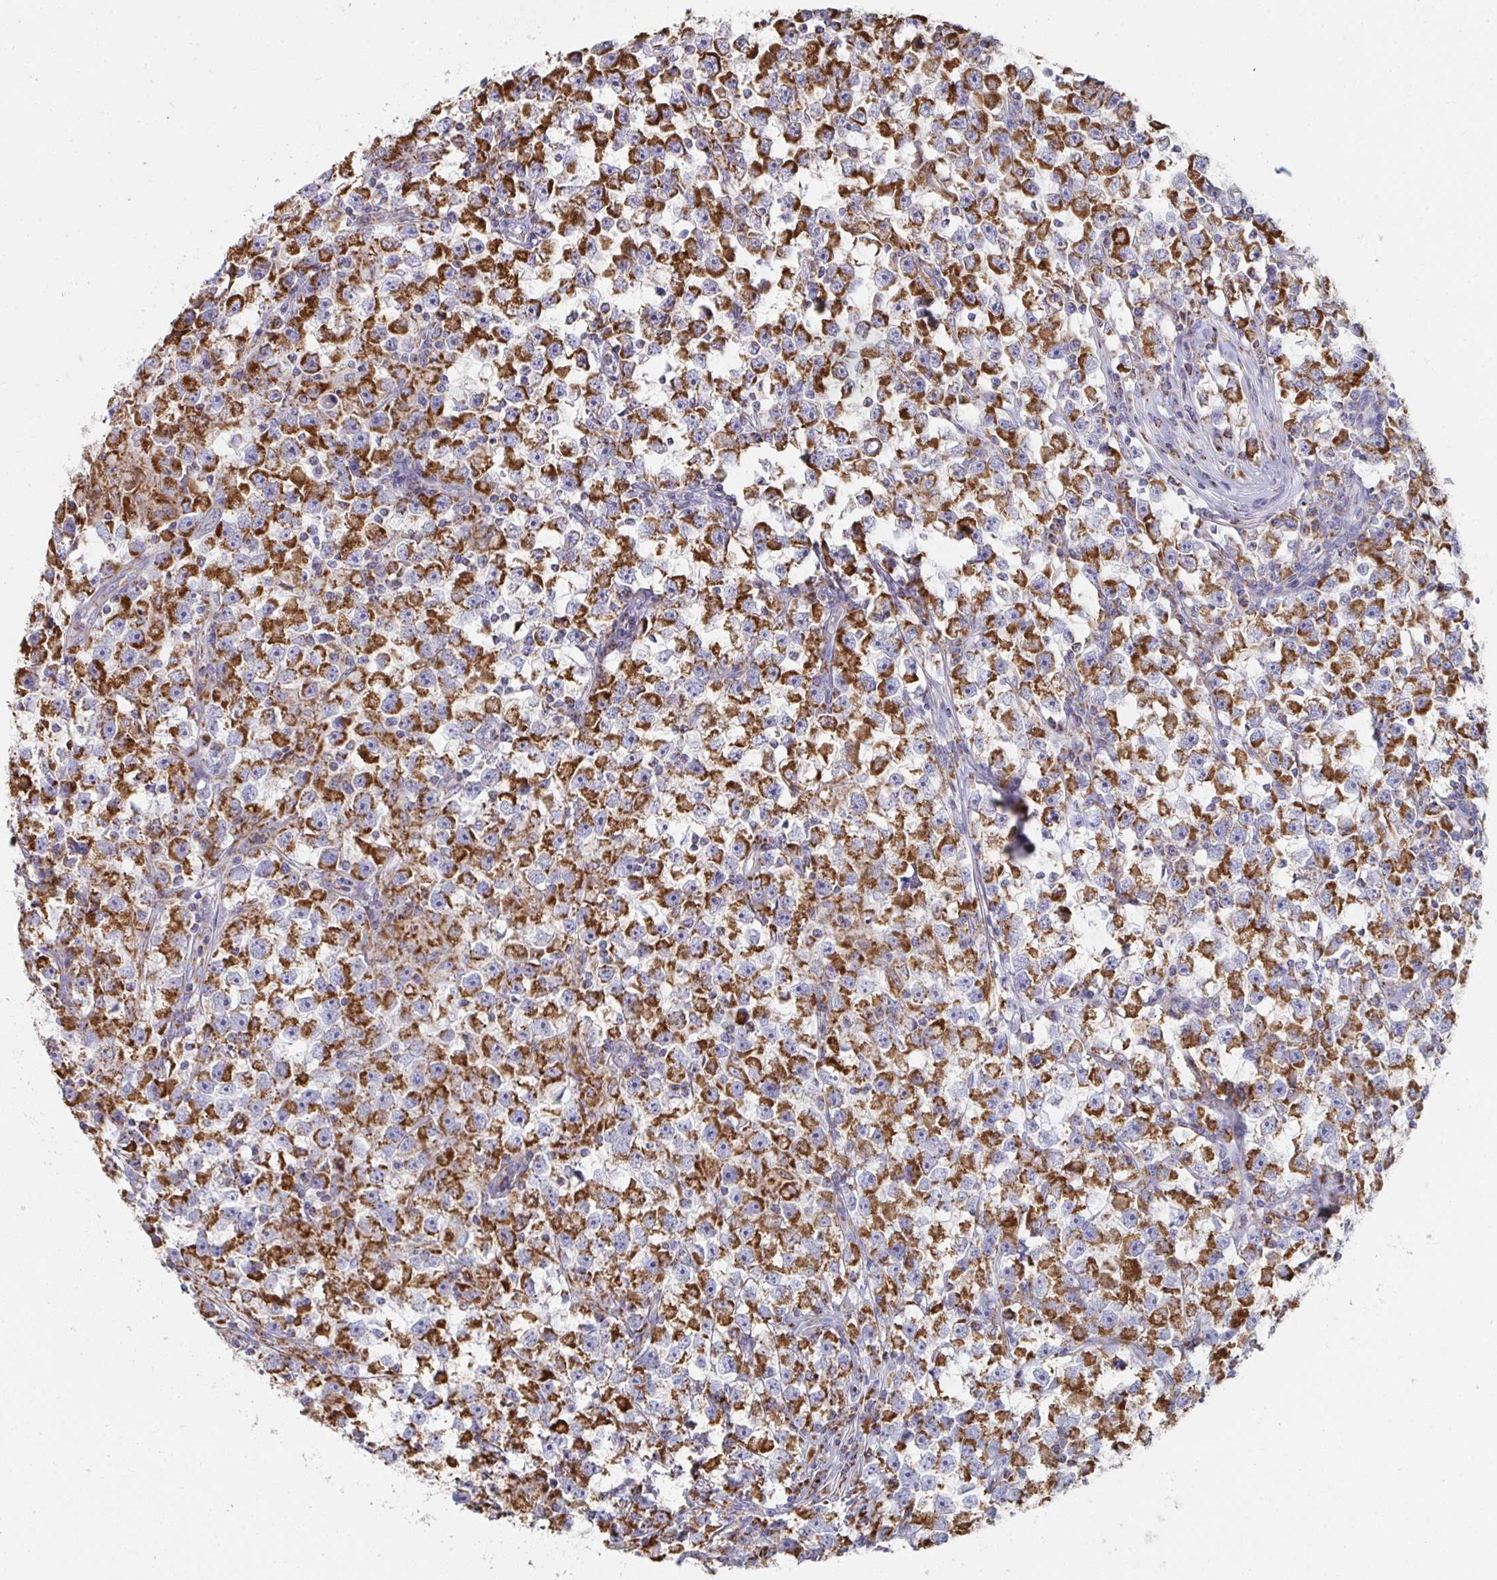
{"staining": {"intensity": "strong", "quantity": ">75%", "location": "cytoplasmic/membranous"}, "tissue": "testis cancer", "cell_type": "Tumor cells", "image_type": "cancer", "snomed": [{"axis": "morphology", "description": "Seminoma, NOS"}, {"axis": "topography", "description": "Testis"}], "caption": "Testis cancer (seminoma) stained with a brown dye demonstrates strong cytoplasmic/membranous positive staining in about >75% of tumor cells.", "gene": "AIFM1", "patient": {"sex": "male", "age": 33}}